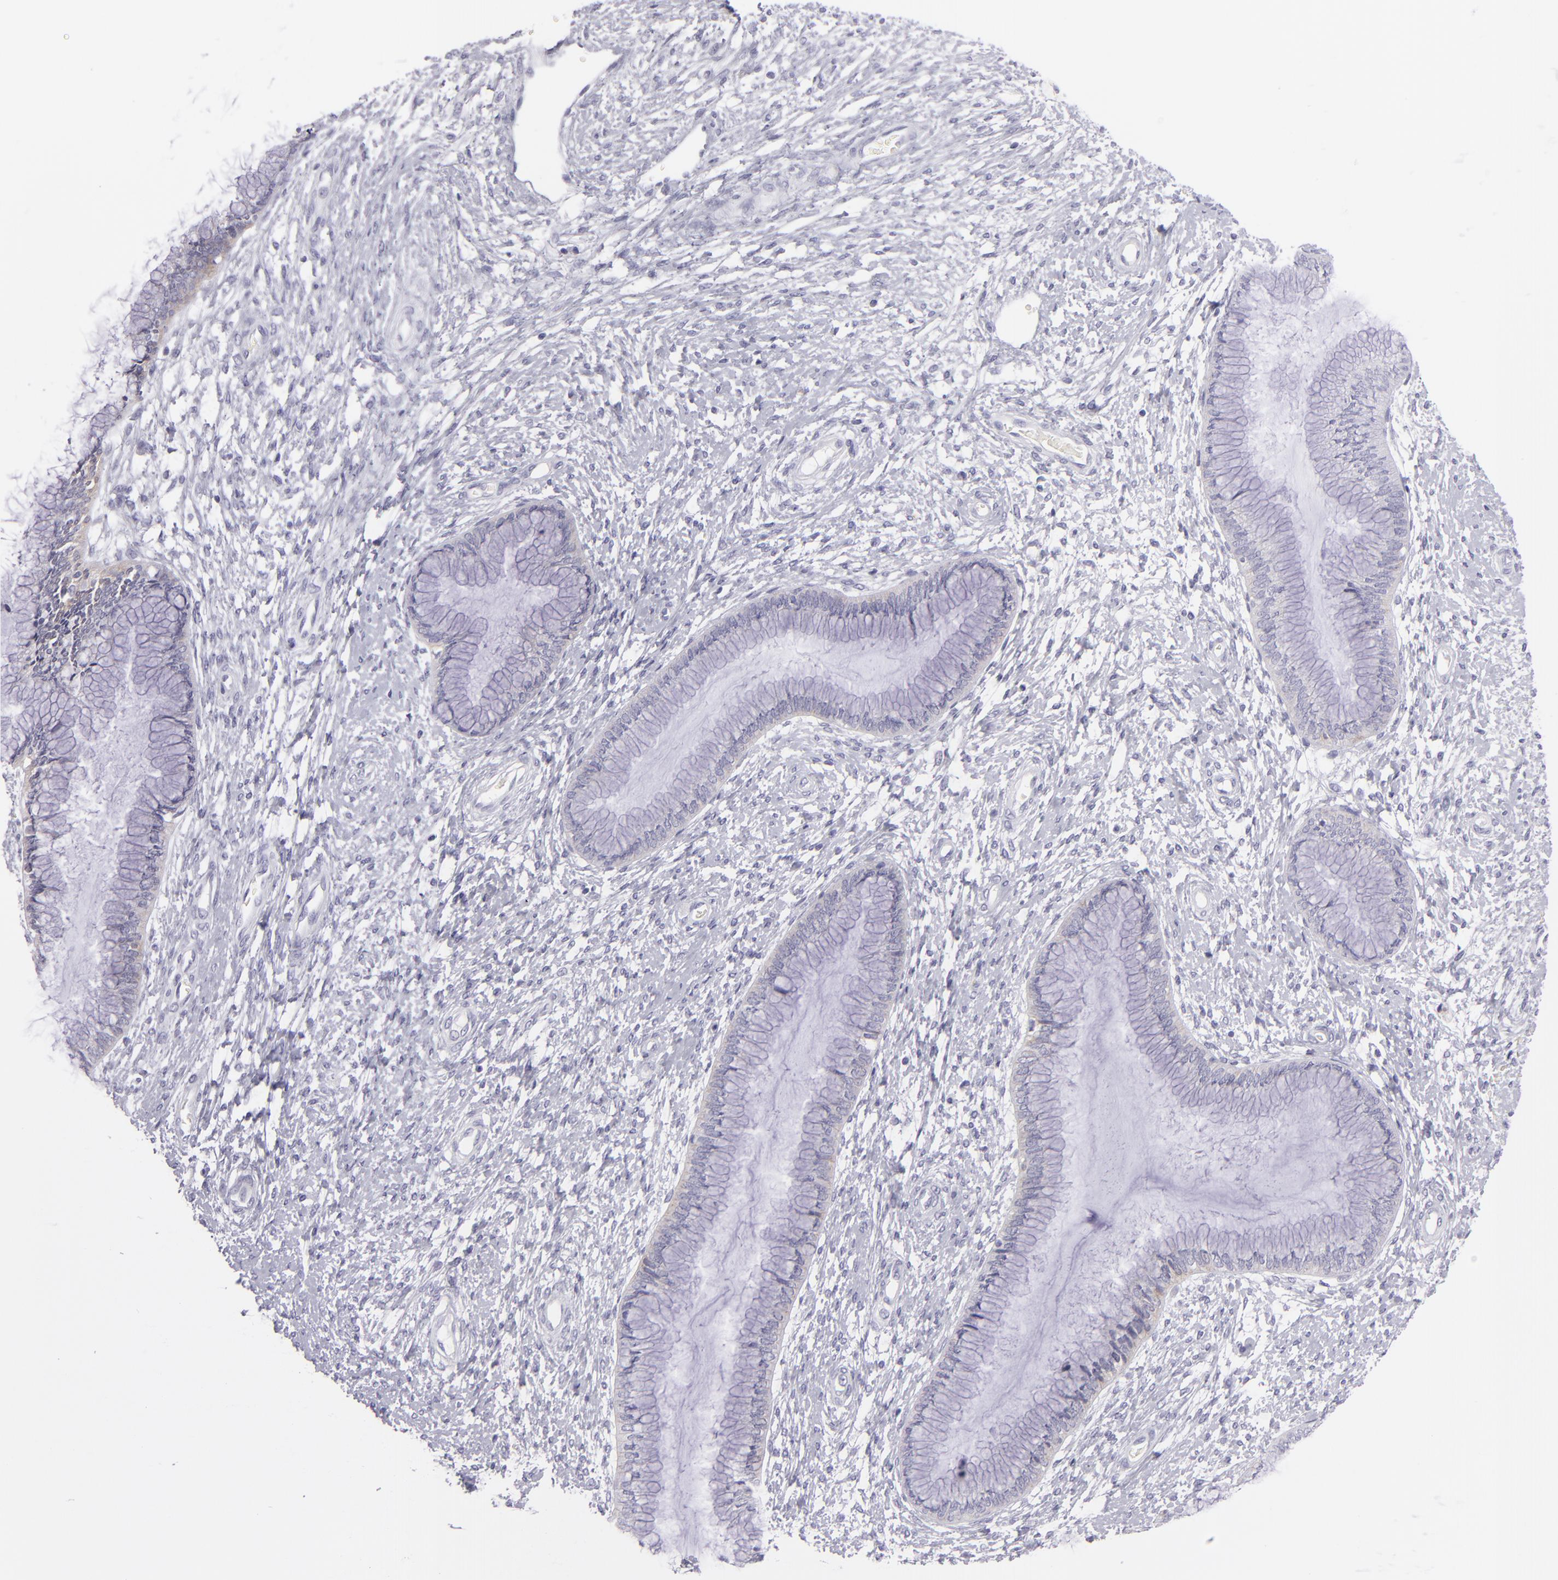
{"staining": {"intensity": "weak", "quantity": "25%-75%", "location": "cytoplasmic/membranous"}, "tissue": "cervix", "cell_type": "Glandular cells", "image_type": "normal", "snomed": [{"axis": "morphology", "description": "Normal tissue, NOS"}, {"axis": "topography", "description": "Cervix"}], "caption": "Immunohistochemistry photomicrograph of normal cervix stained for a protein (brown), which reveals low levels of weak cytoplasmic/membranous staining in approximately 25%-75% of glandular cells.", "gene": "DLG4", "patient": {"sex": "female", "age": 27}}